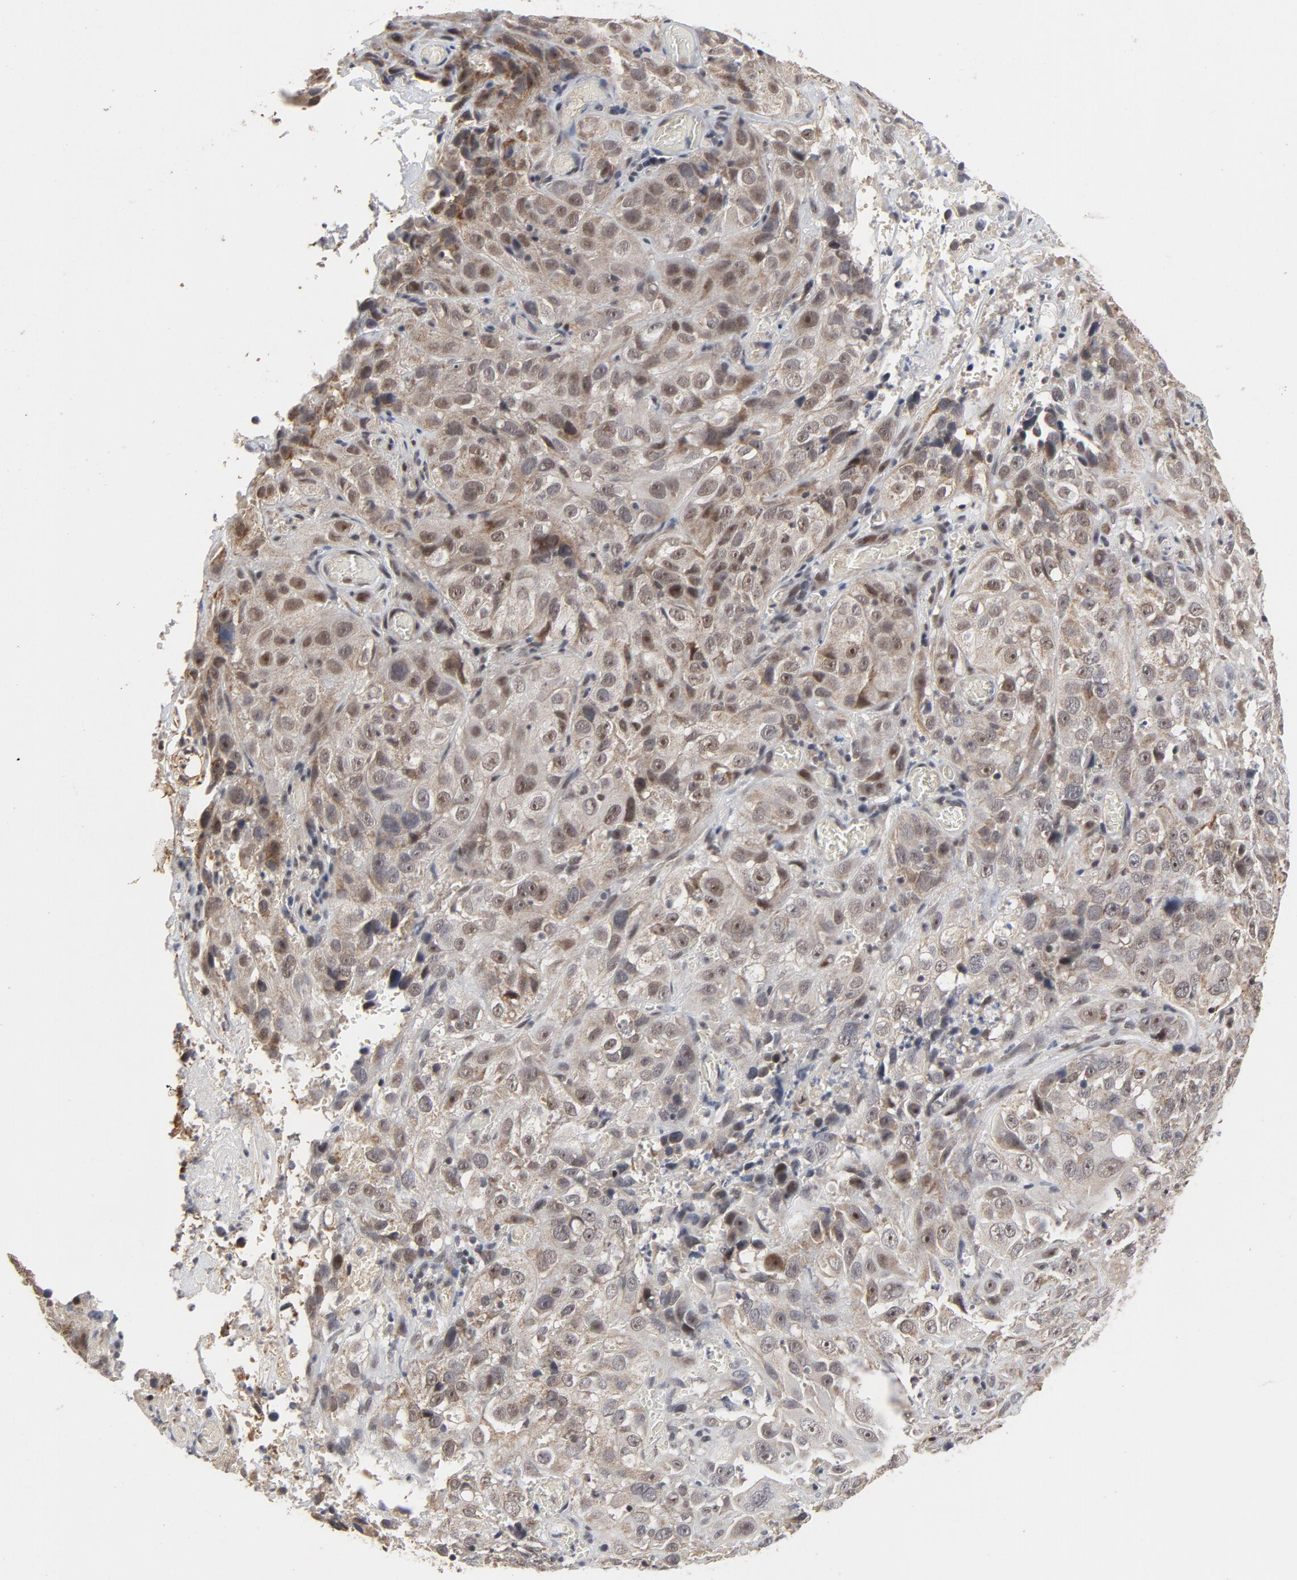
{"staining": {"intensity": "moderate", "quantity": ">75%", "location": "cytoplasmic/membranous,nuclear"}, "tissue": "cervical cancer", "cell_type": "Tumor cells", "image_type": "cancer", "snomed": [{"axis": "morphology", "description": "Squamous cell carcinoma, NOS"}, {"axis": "topography", "description": "Cervix"}], "caption": "Human cervical cancer (squamous cell carcinoma) stained with a brown dye displays moderate cytoplasmic/membranous and nuclear positive positivity in approximately >75% of tumor cells.", "gene": "ZKSCAN8", "patient": {"sex": "female", "age": 32}}